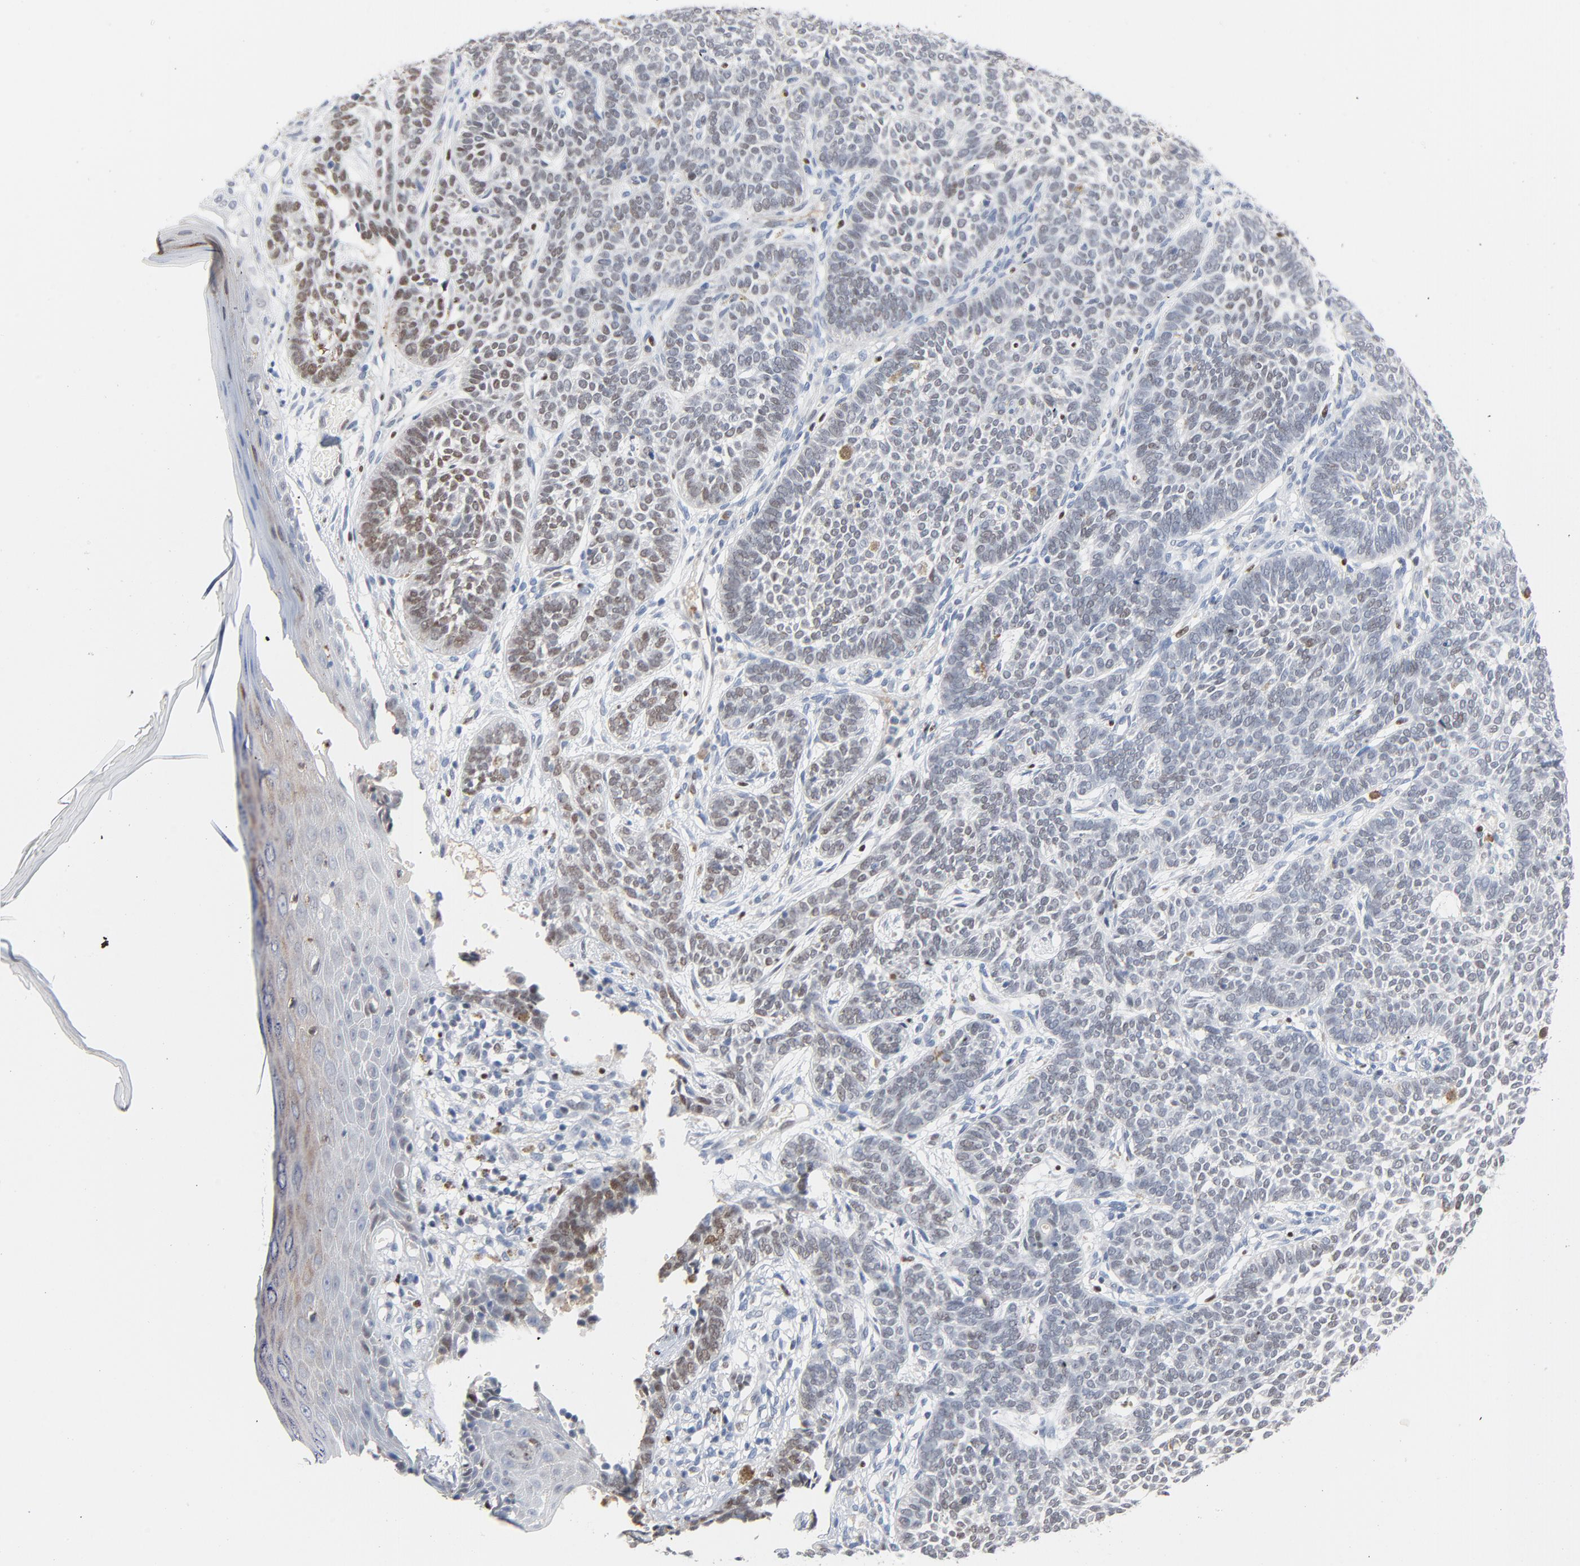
{"staining": {"intensity": "weak", "quantity": "<25%", "location": "nuclear"}, "tissue": "skin cancer", "cell_type": "Tumor cells", "image_type": "cancer", "snomed": [{"axis": "morphology", "description": "Normal tissue, NOS"}, {"axis": "morphology", "description": "Basal cell carcinoma"}, {"axis": "topography", "description": "Skin"}], "caption": "This photomicrograph is of basal cell carcinoma (skin) stained with immunohistochemistry to label a protein in brown with the nuclei are counter-stained blue. There is no positivity in tumor cells.", "gene": "FOXP1", "patient": {"sex": "male", "age": 87}}